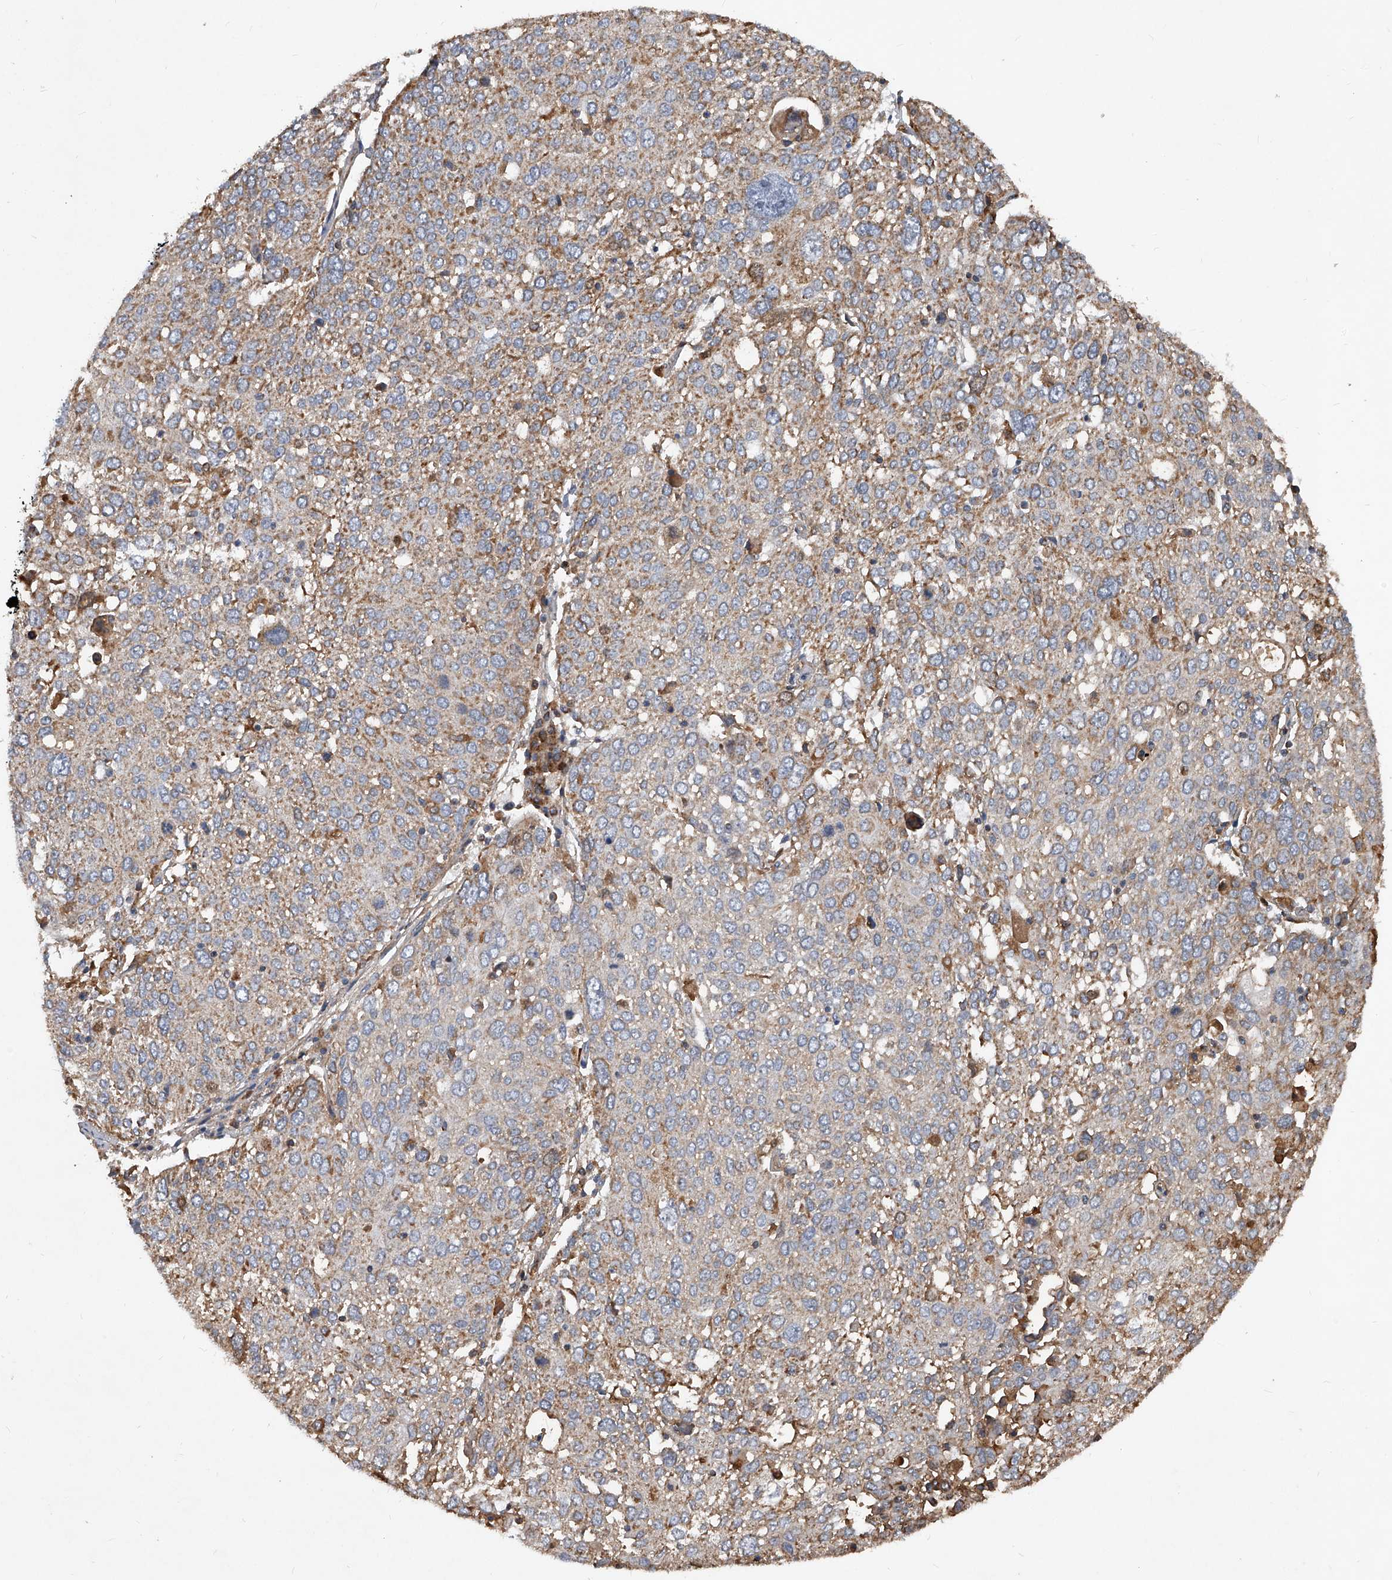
{"staining": {"intensity": "weak", "quantity": "<25%", "location": "cytoplasmic/membranous"}, "tissue": "lung cancer", "cell_type": "Tumor cells", "image_type": "cancer", "snomed": [{"axis": "morphology", "description": "Squamous cell carcinoma, NOS"}, {"axis": "topography", "description": "Lung"}], "caption": "Lung cancer stained for a protein using IHC demonstrates no positivity tumor cells.", "gene": "SDHA", "patient": {"sex": "male", "age": 65}}